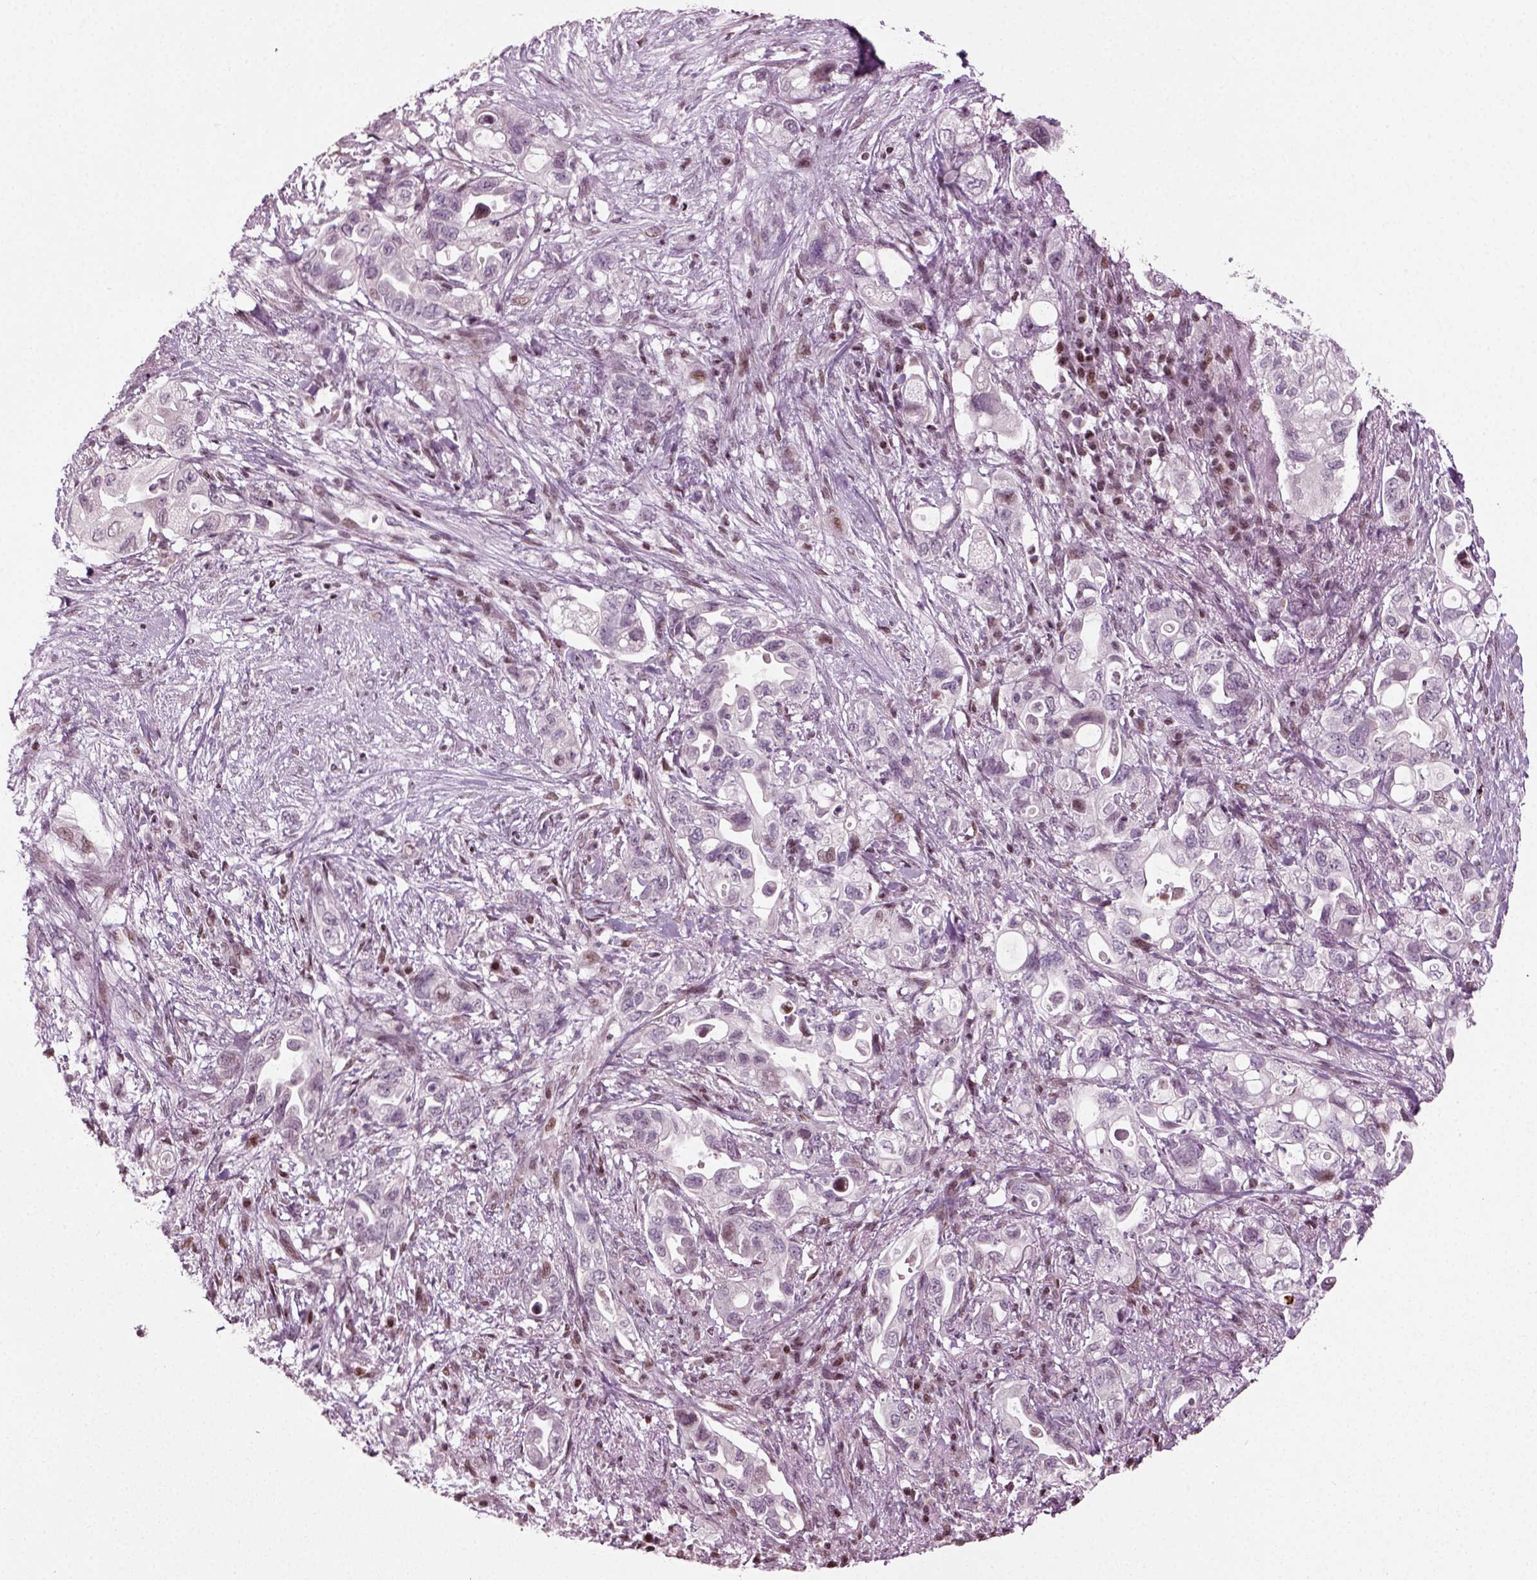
{"staining": {"intensity": "weak", "quantity": "<25%", "location": "nuclear"}, "tissue": "pancreatic cancer", "cell_type": "Tumor cells", "image_type": "cancer", "snomed": [{"axis": "morphology", "description": "Adenocarcinoma, NOS"}, {"axis": "topography", "description": "Pancreas"}], "caption": "The IHC photomicrograph has no significant positivity in tumor cells of pancreatic cancer tissue.", "gene": "HEYL", "patient": {"sex": "female", "age": 72}}